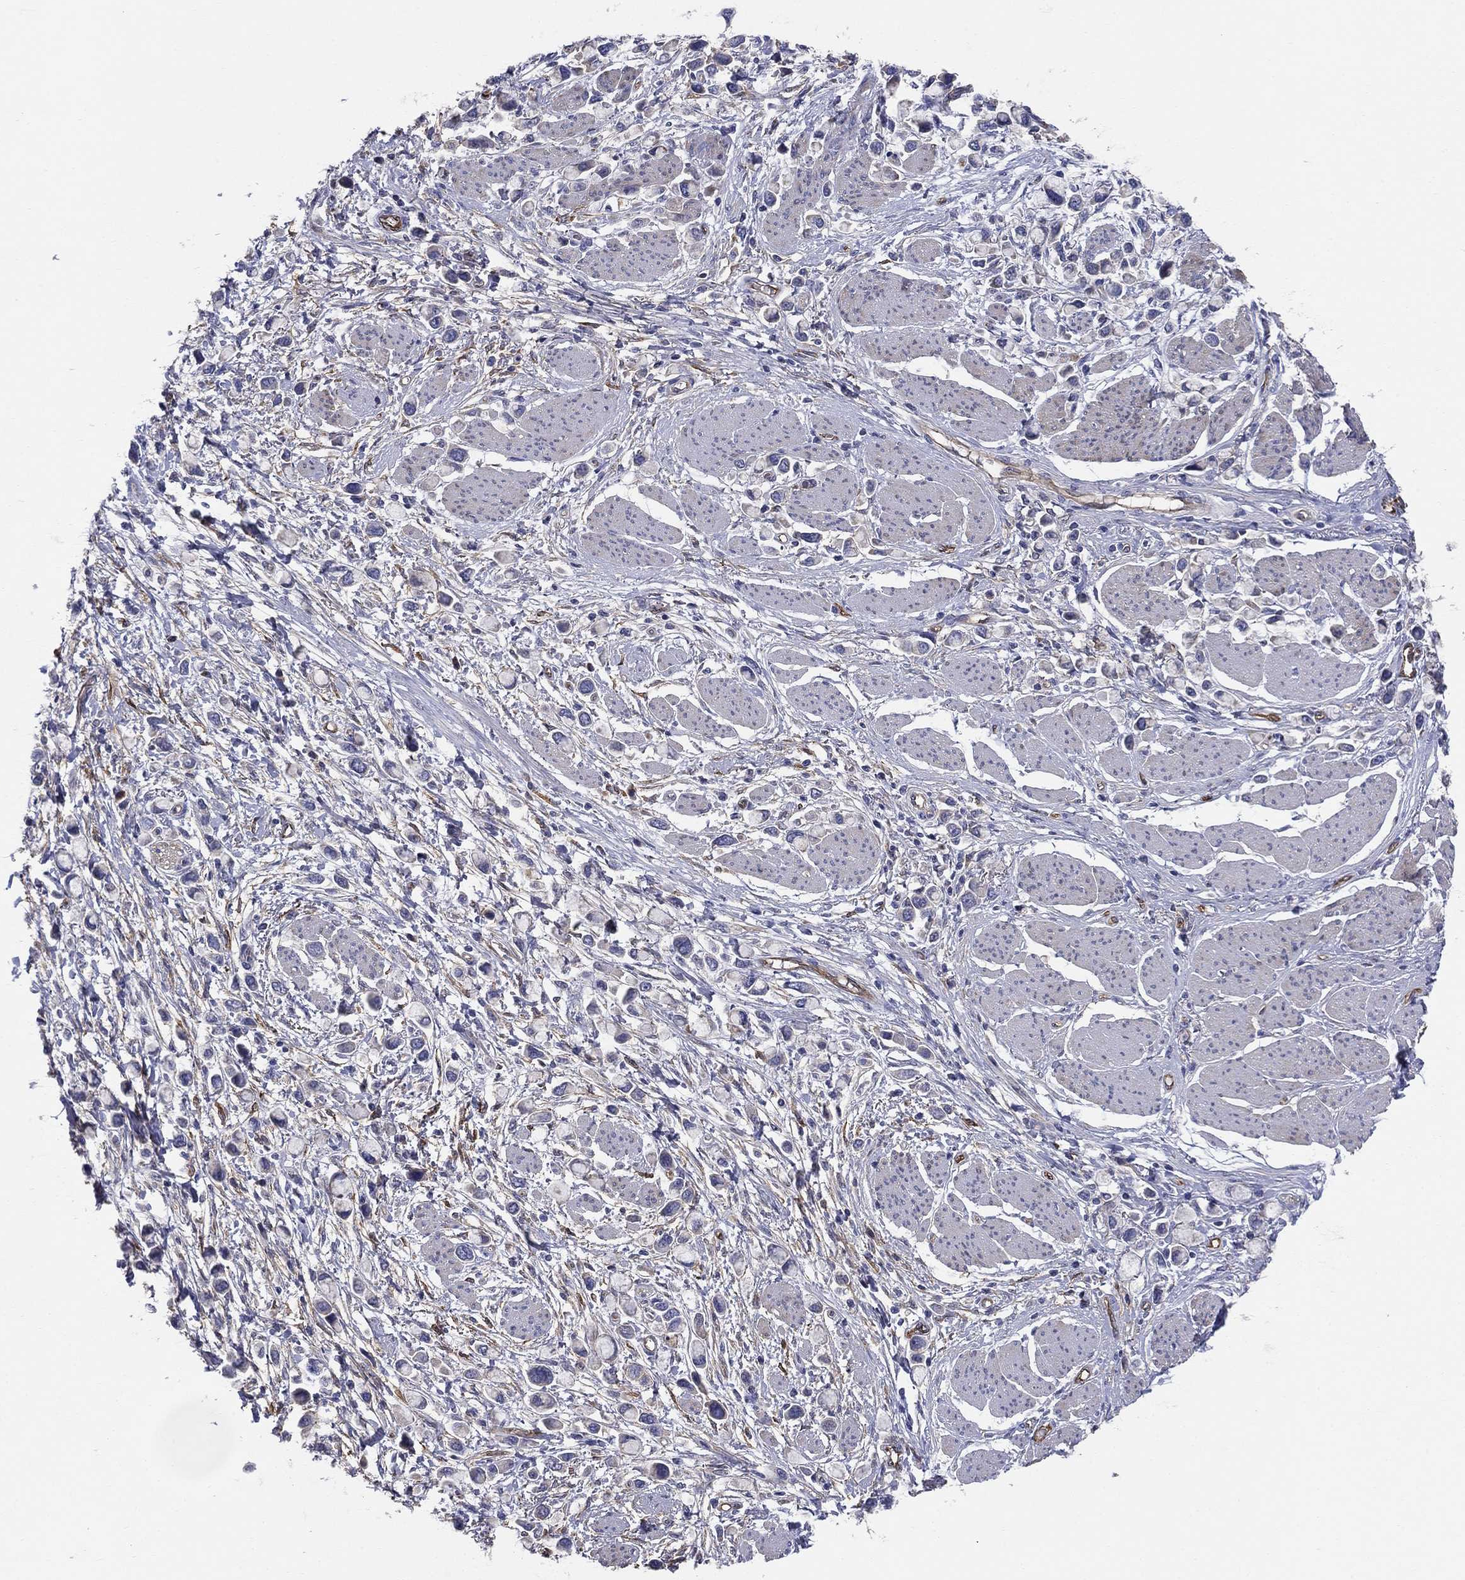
{"staining": {"intensity": "negative", "quantity": "none", "location": "none"}, "tissue": "stomach cancer", "cell_type": "Tumor cells", "image_type": "cancer", "snomed": [{"axis": "morphology", "description": "Adenocarcinoma, NOS"}, {"axis": "topography", "description": "Stomach"}], "caption": "Immunohistochemistry micrograph of stomach cancer stained for a protein (brown), which exhibits no expression in tumor cells. (DAB IHC visualized using brightfield microscopy, high magnification).", "gene": "EMP2", "patient": {"sex": "female", "age": 81}}